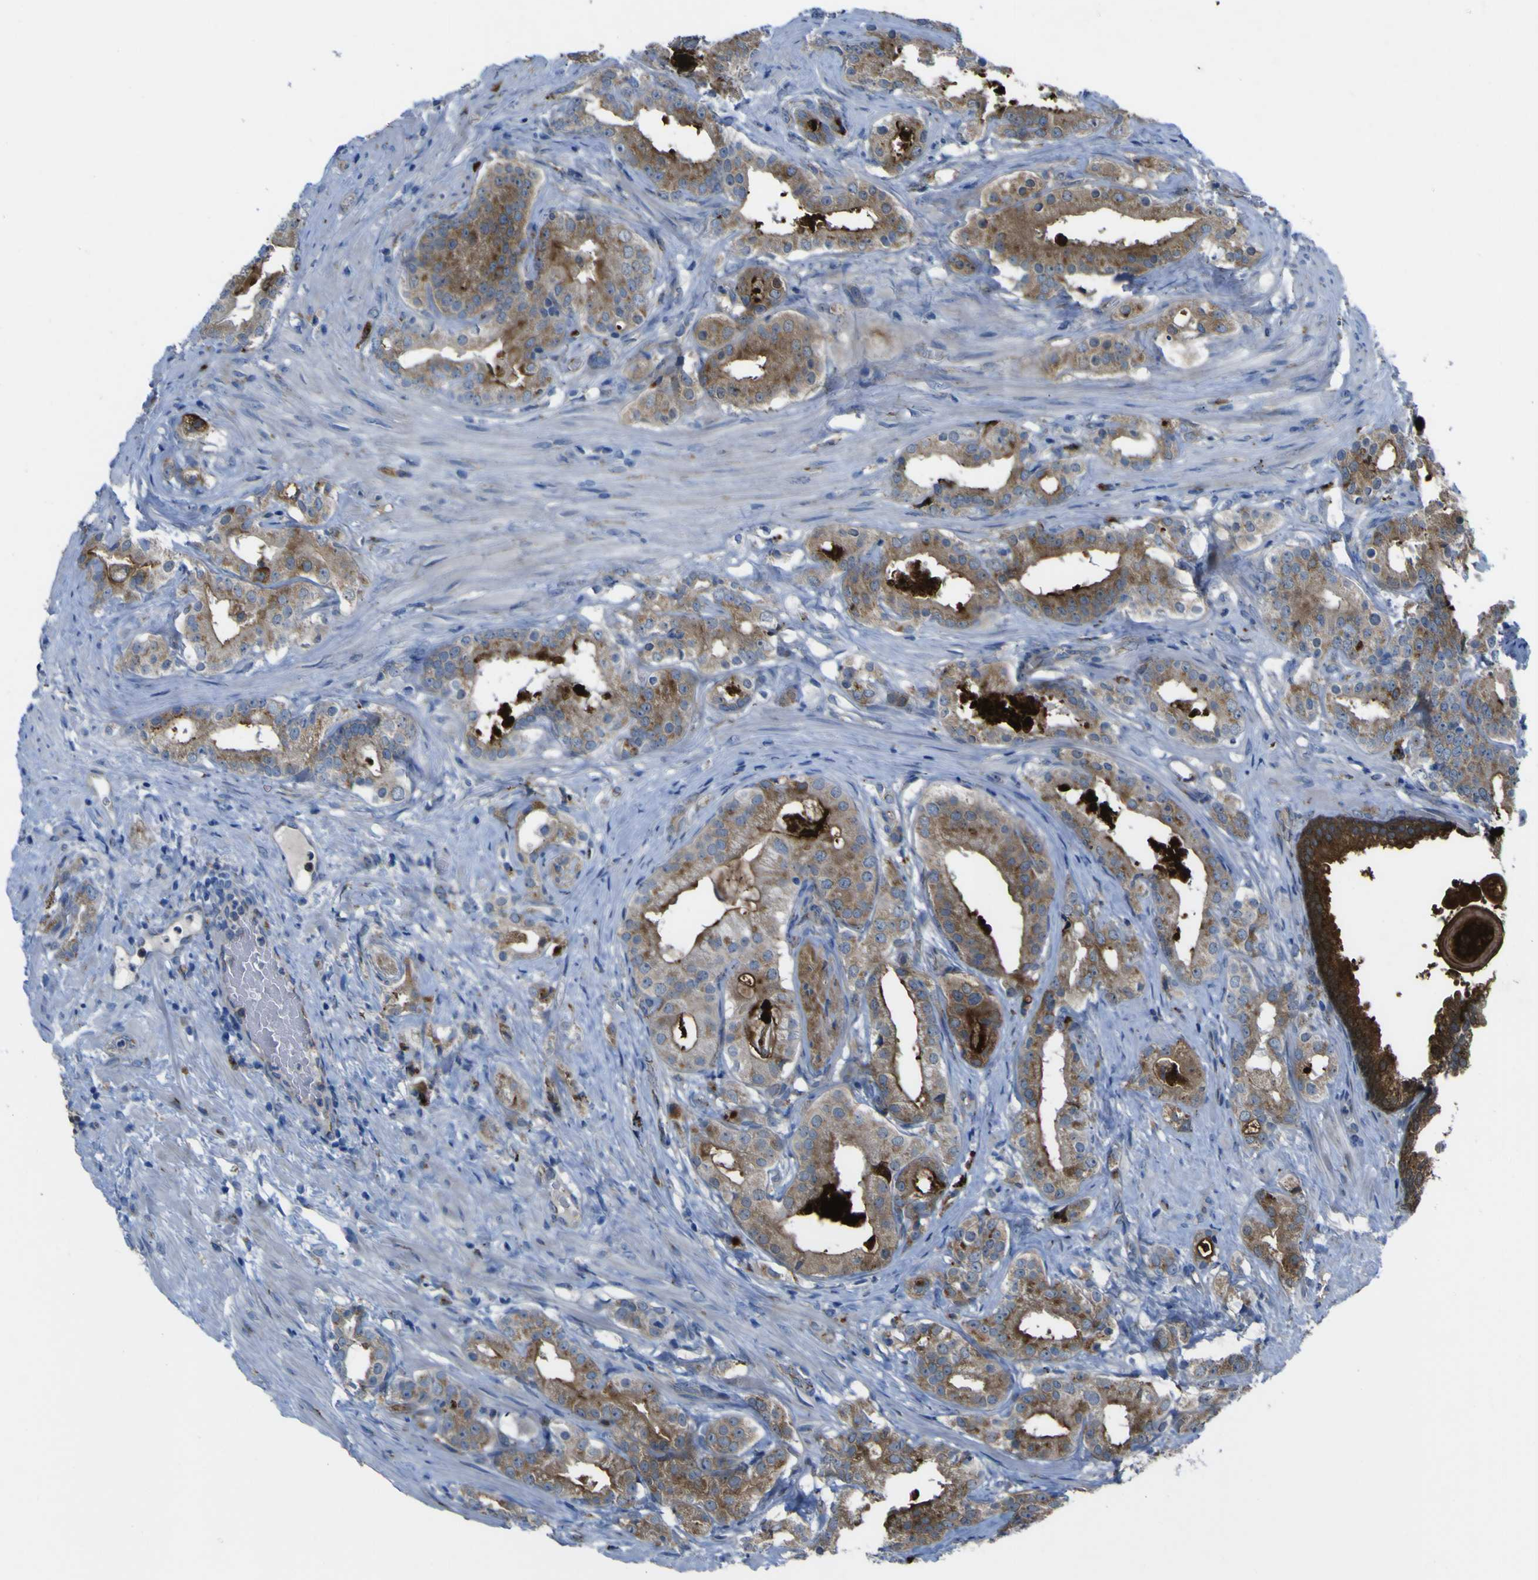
{"staining": {"intensity": "moderate", "quantity": ">75%", "location": "cytoplasmic/membranous"}, "tissue": "prostate cancer", "cell_type": "Tumor cells", "image_type": "cancer", "snomed": [{"axis": "morphology", "description": "Adenocarcinoma, Low grade"}, {"axis": "topography", "description": "Prostate"}], "caption": "Immunohistochemistry (IHC) image of neoplastic tissue: human low-grade adenocarcinoma (prostate) stained using immunohistochemistry reveals medium levels of moderate protein expression localized specifically in the cytoplasmic/membranous of tumor cells, appearing as a cytoplasmic/membranous brown color.", "gene": "CST3", "patient": {"sex": "male", "age": 59}}